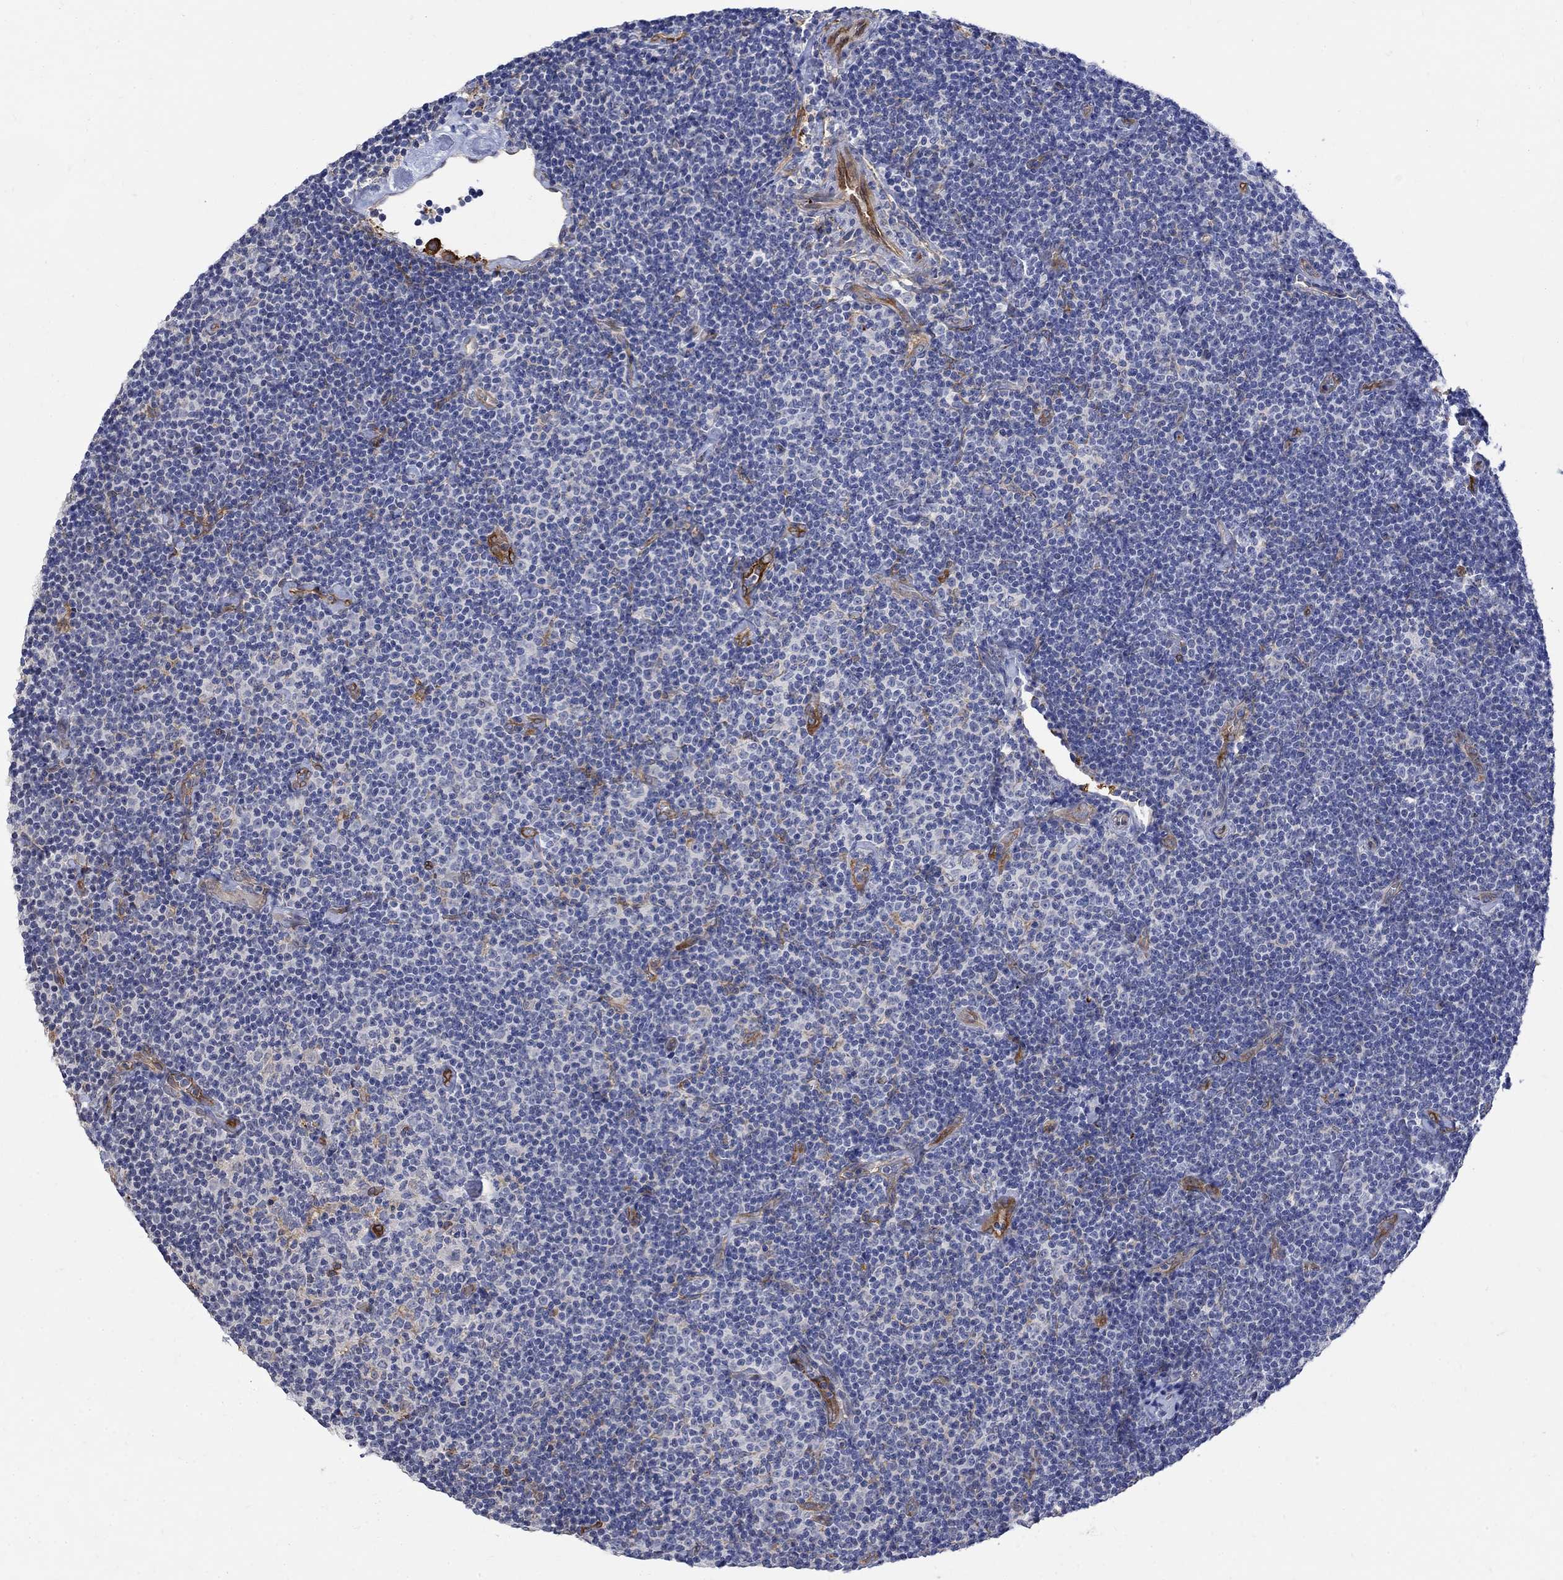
{"staining": {"intensity": "negative", "quantity": "none", "location": "none"}, "tissue": "lymphoma", "cell_type": "Tumor cells", "image_type": "cancer", "snomed": [{"axis": "morphology", "description": "Malignant lymphoma, non-Hodgkin's type, Low grade"}, {"axis": "topography", "description": "Lymph node"}], "caption": "This is an immunohistochemistry micrograph of low-grade malignant lymphoma, non-Hodgkin's type. There is no expression in tumor cells.", "gene": "TGM2", "patient": {"sex": "male", "age": 81}}